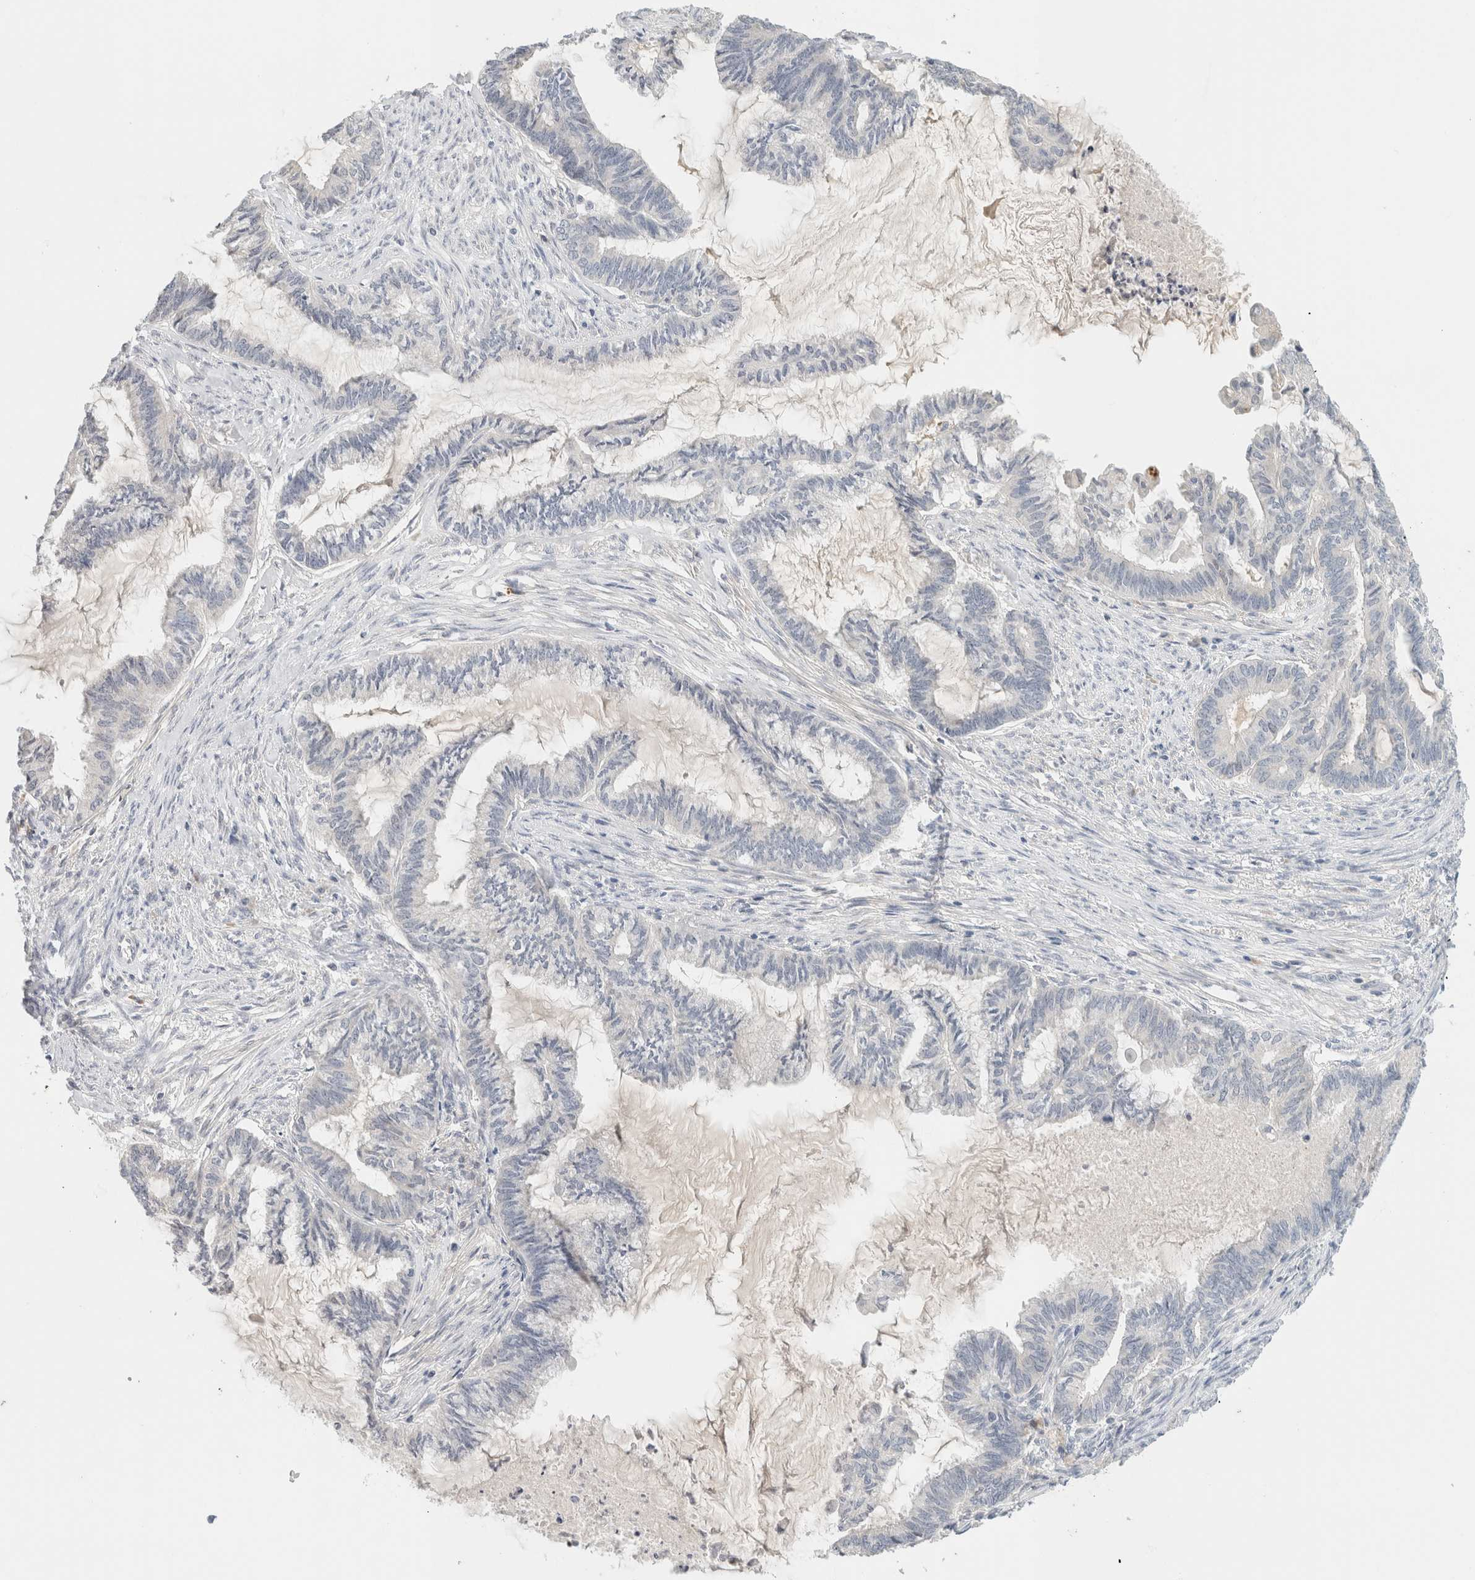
{"staining": {"intensity": "negative", "quantity": "none", "location": "none"}, "tissue": "endometrial cancer", "cell_type": "Tumor cells", "image_type": "cancer", "snomed": [{"axis": "morphology", "description": "Adenocarcinoma, NOS"}, {"axis": "topography", "description": "Endometrium"}], "caption": "The micrograph reveals no significant positivity in tumor cells of endometrial cancer.", "gene": "SPRTN", "patient": {"sex": "female", "age": 86}}